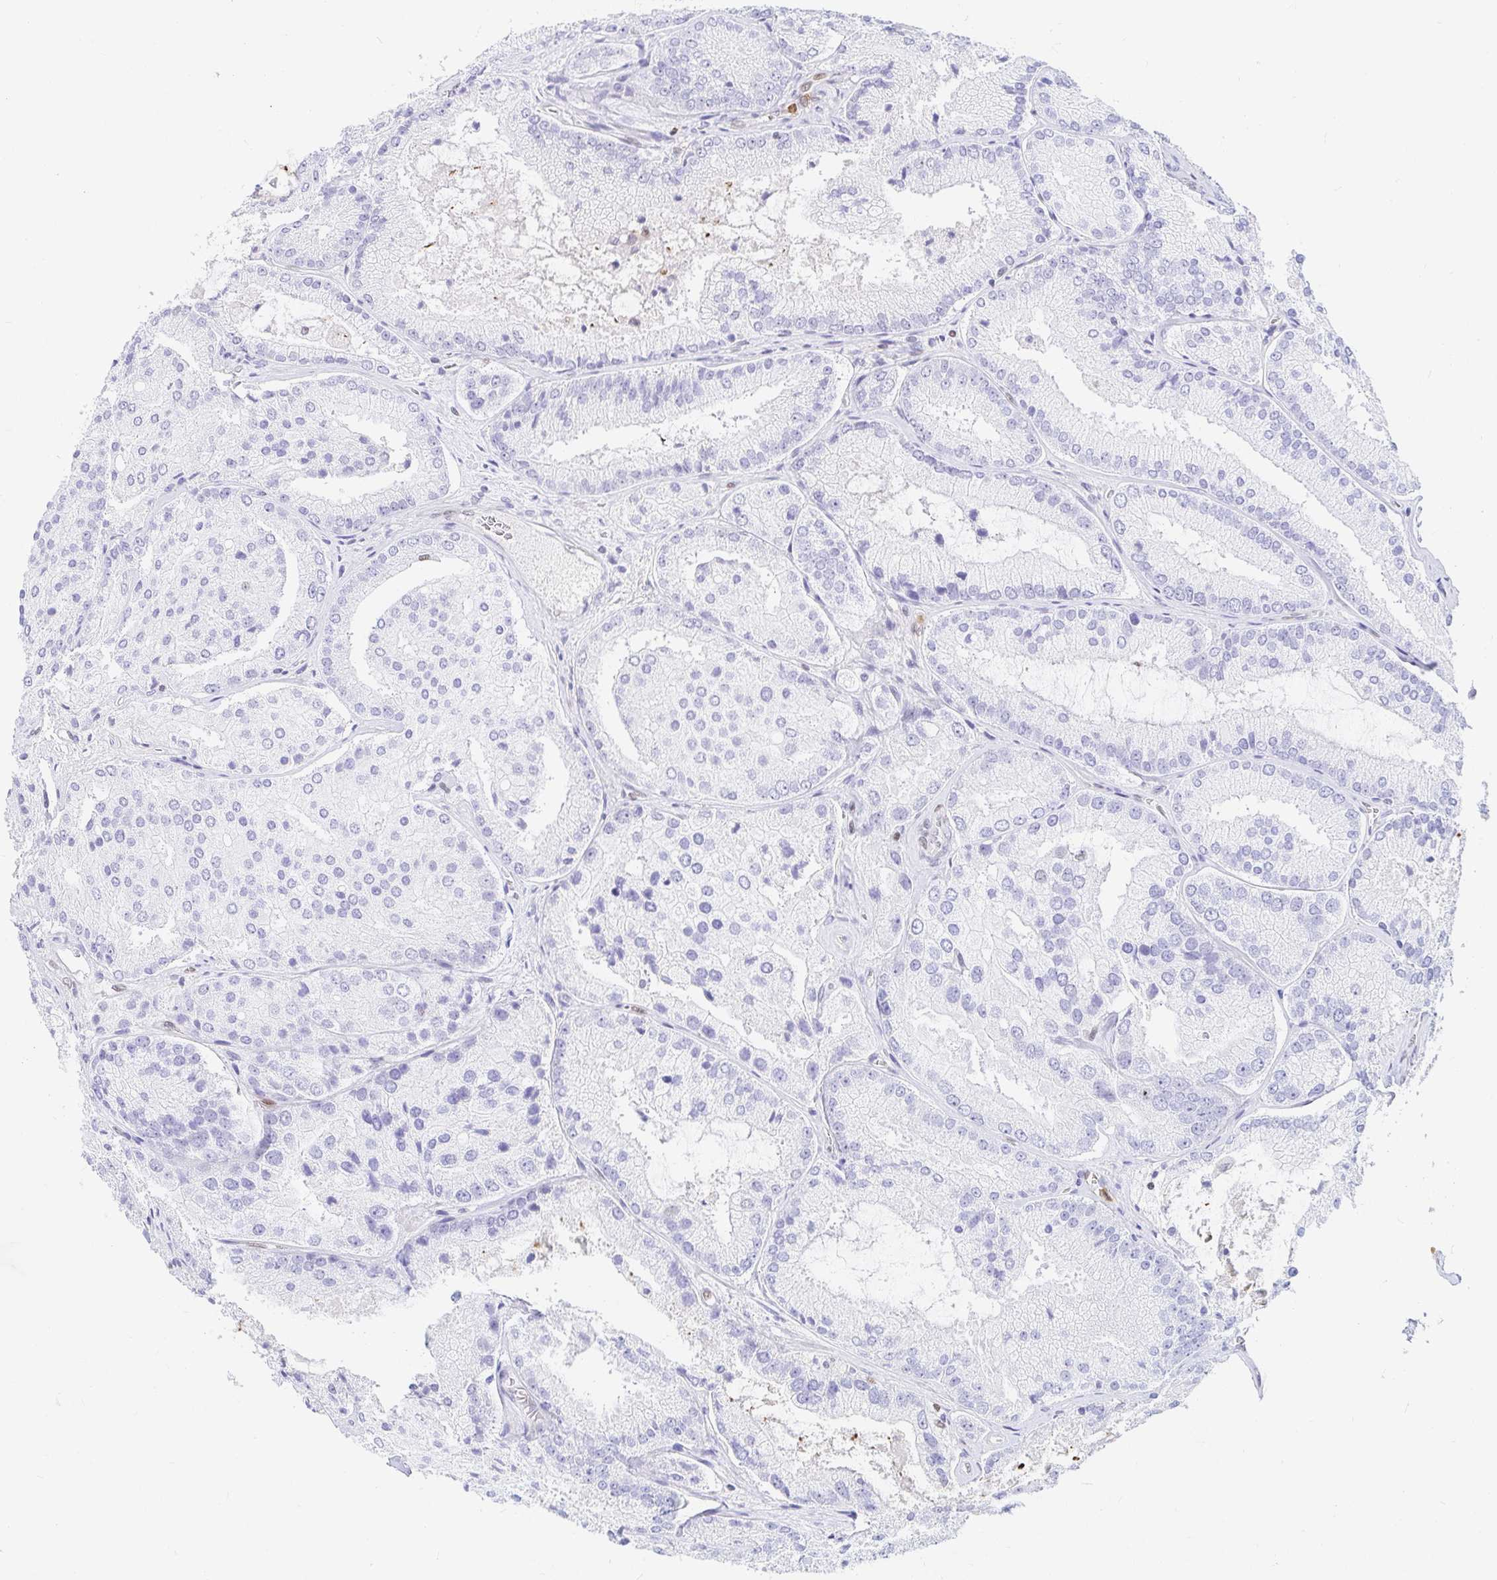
{"staining": {"intensity": "negative", "quantity": "none", "location": "none"}, "tissue": "prostate cancer", "cell_type": "Tumor cells", "image_type": "cancer", "snomed": [{"axis": "morphology", "description": "Adenocarcinoma, High grade"}, {"axis": "topography", "description": "Prostate"}], "caption": "Prostate cancer (adenocarcinoma (high-grade)) was stained to show a protein in brown. There is no significant positivity in tumor cells.", "gene": "HINFP", "patient": {"sex": "male", "age": 73}}